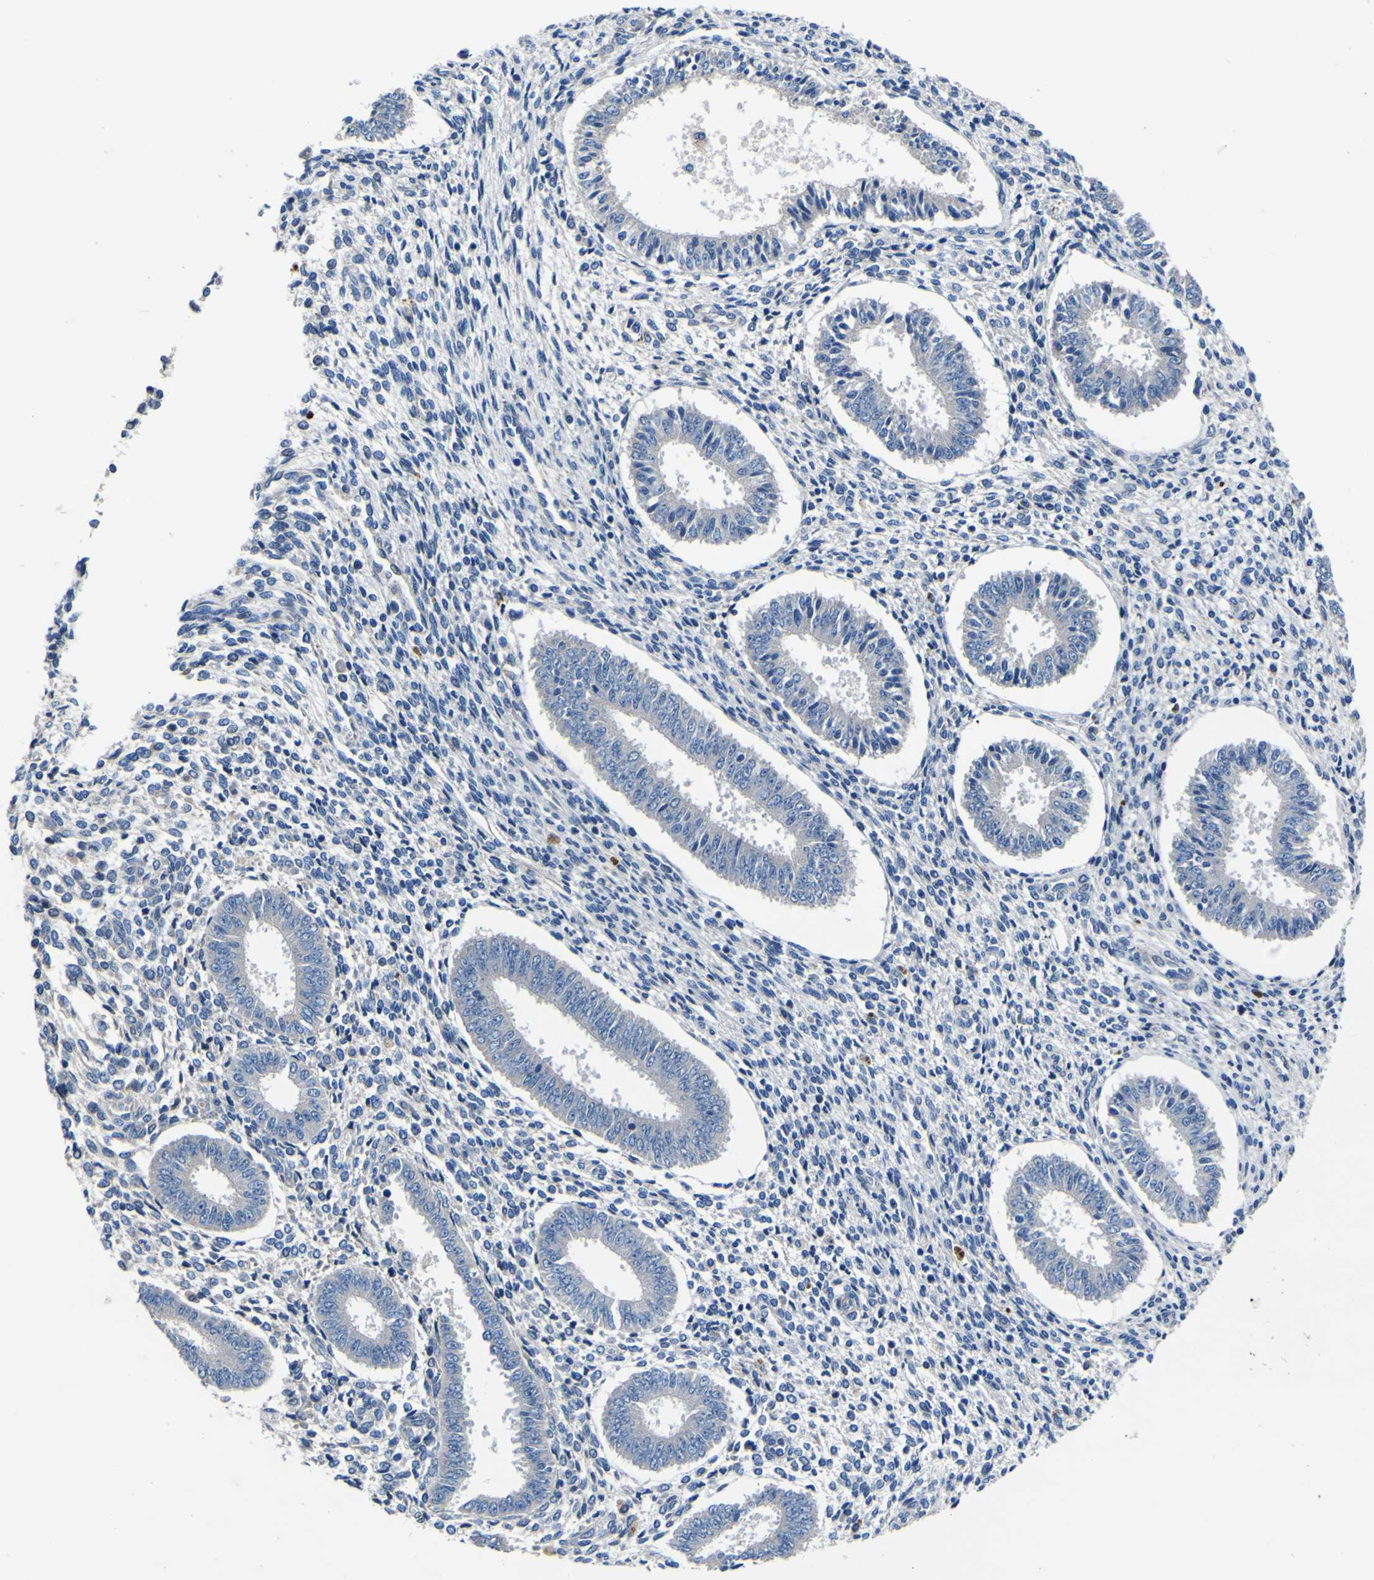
{"staining": {"intensity": "negative", "quantity": "none", "location": "none"}, "tissue": "endometrium", "cell_type": "Cells in endometrial stroma", "image_type": "normal", "snomed": [{"axis": "morphology", "description": "Normal tissue, NOS"}, {"axis": "topography", "description": "Endometrium"}], "caption": "There is no significant staining in cells in endometrial stroma of endometrium. (DAB (3,3'-diaminobenzidine) immunohistochemistry, high magnification).", "gene": "AGAP3", "patient": {"sex": "female", "age": 35}}